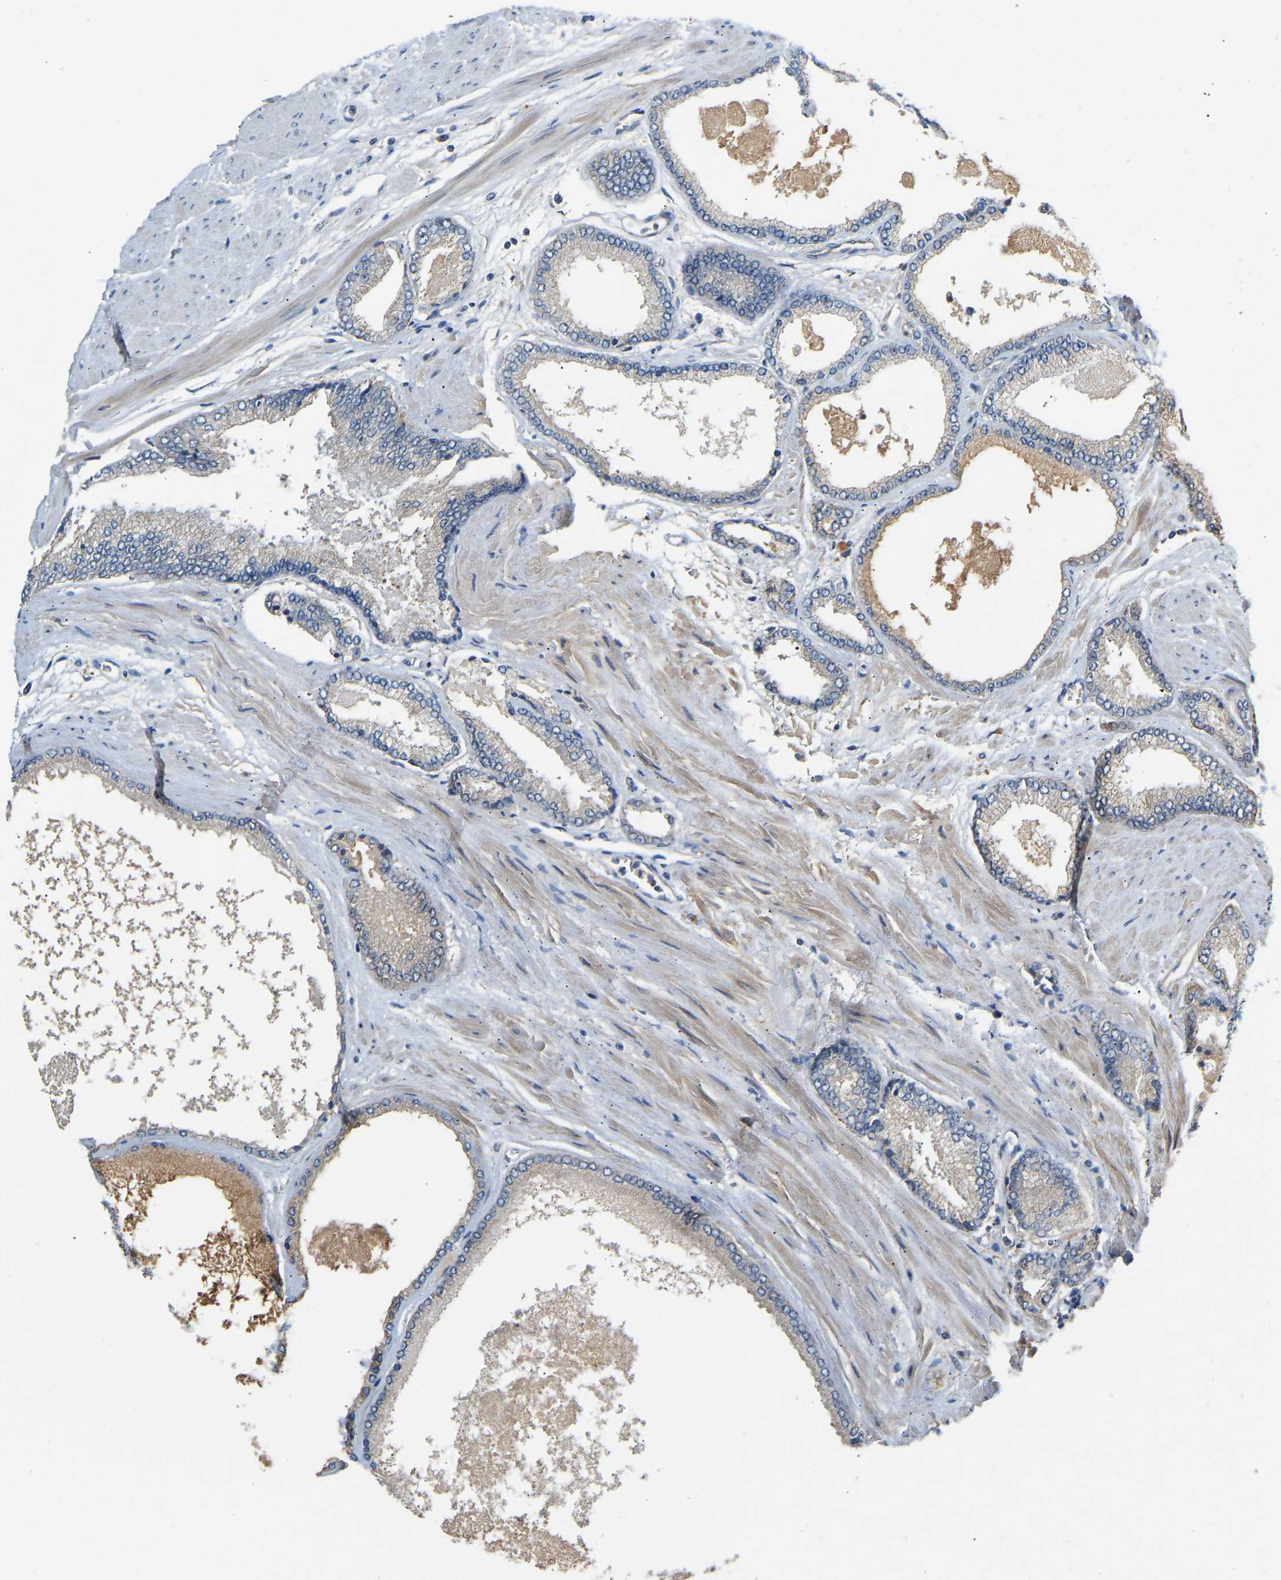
{"staining": {"intensity": "weak", "quantity": "<25%", "location": "cytoplasmic/membranous"}, "tissue": "prostate cancer", "cell_type": "Tumor cells", "image_type": "cancer", "snomed": [{"axis": "morphology", "description": "Adenocarcinoma, High grade"}, {"axis": "topography", "description": "Prostate"}], "caption": "Prostate cancer was stained to show a protein in brown. There is no significant staining in tumor cells. (Immunohistochemistry (ihc), brightfield microscopy, high magnification).", "gene": "PTCD1", "patient": {"sex": "male", "age": 61}}